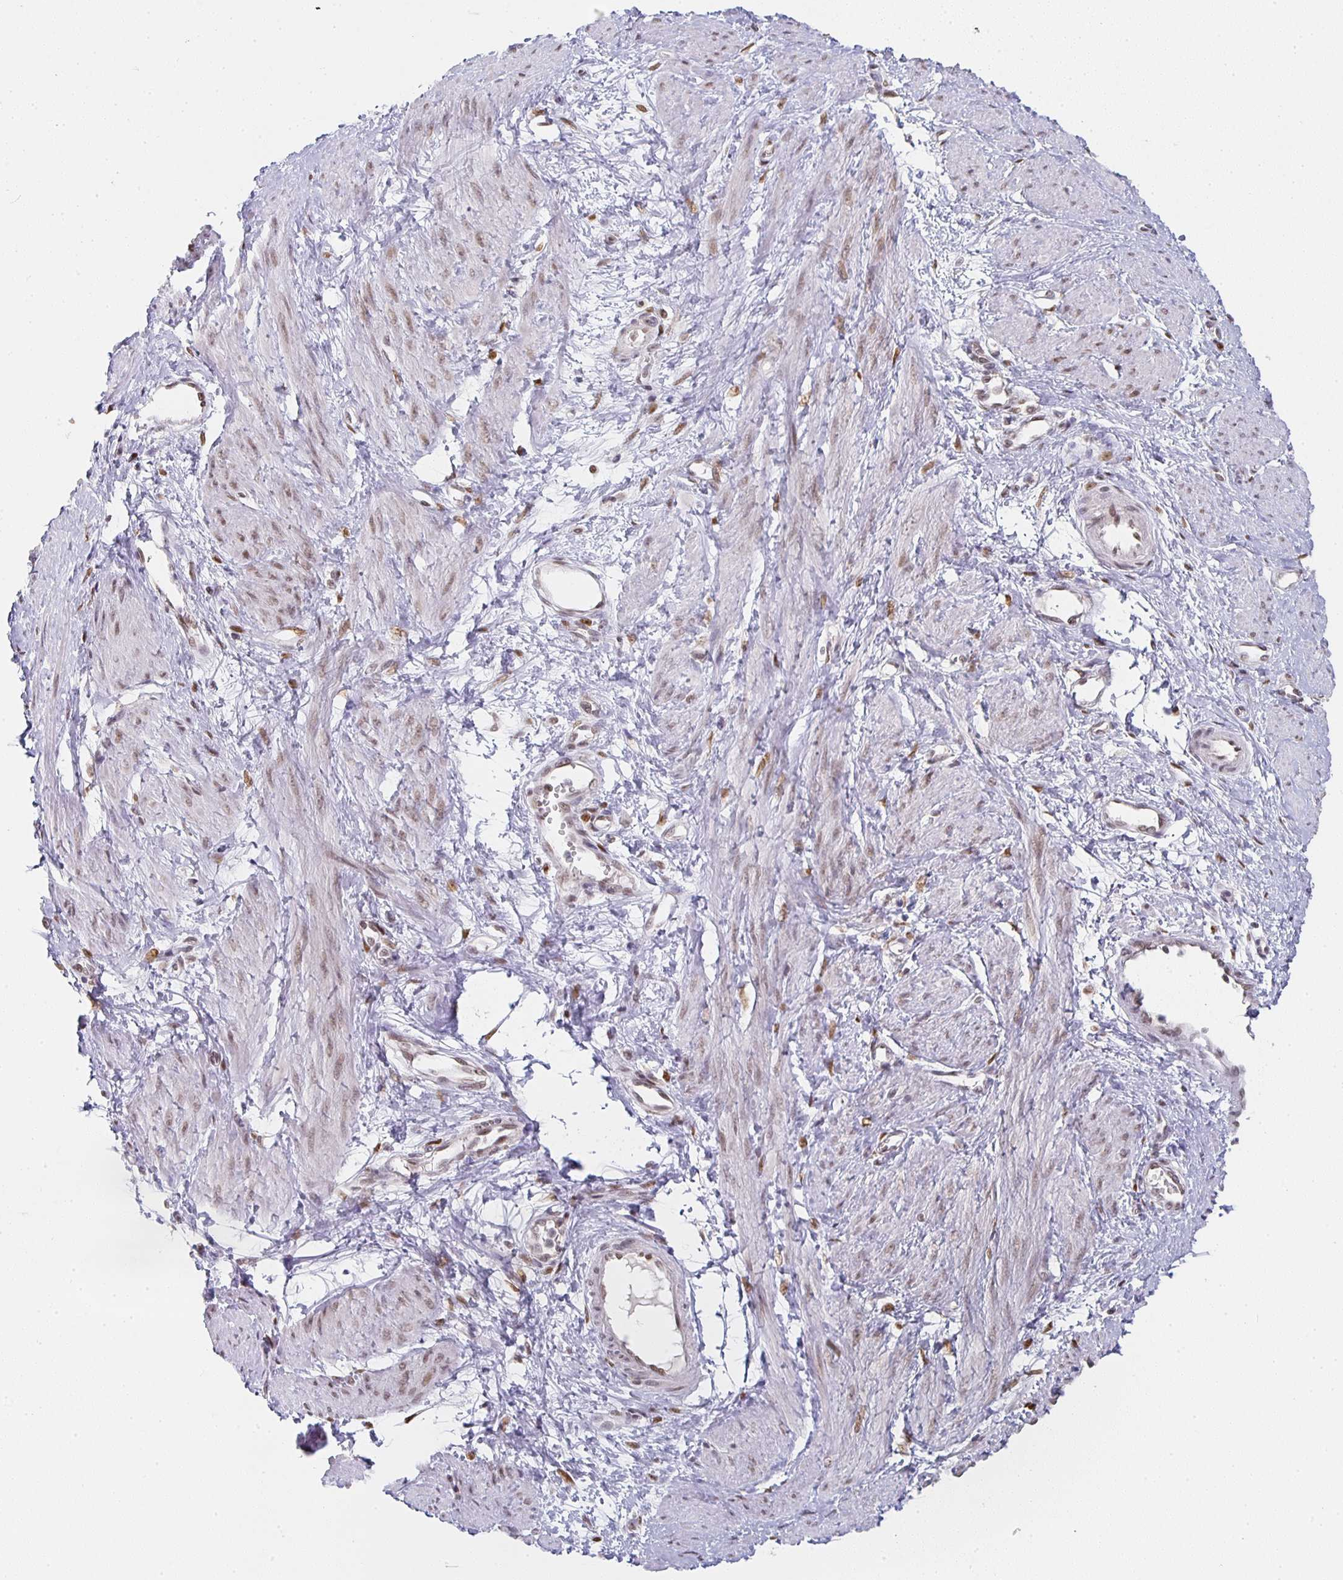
{"staining": {"intensity": "weak", "quantity": "25%-75%", "location": "nuclear"}, "tissue": "smooth muscle", "cell_type": "Smooth muscle cells", "image_type": "normal", "snomed": [{"axis": "morphology", "description": "Normal tissue, NOS"}, {"axis": "topography", "description": "Smooth muscle"}, {"axis": "topography", "description": "Uterus"}], "caption": "A photomicrograph of smooth muscle stained for a protein shows weak nuclear brown staining in smooth muscle cells.", "gene": "SMARCA2", "patient": {"sex": "female", "age": 39}}